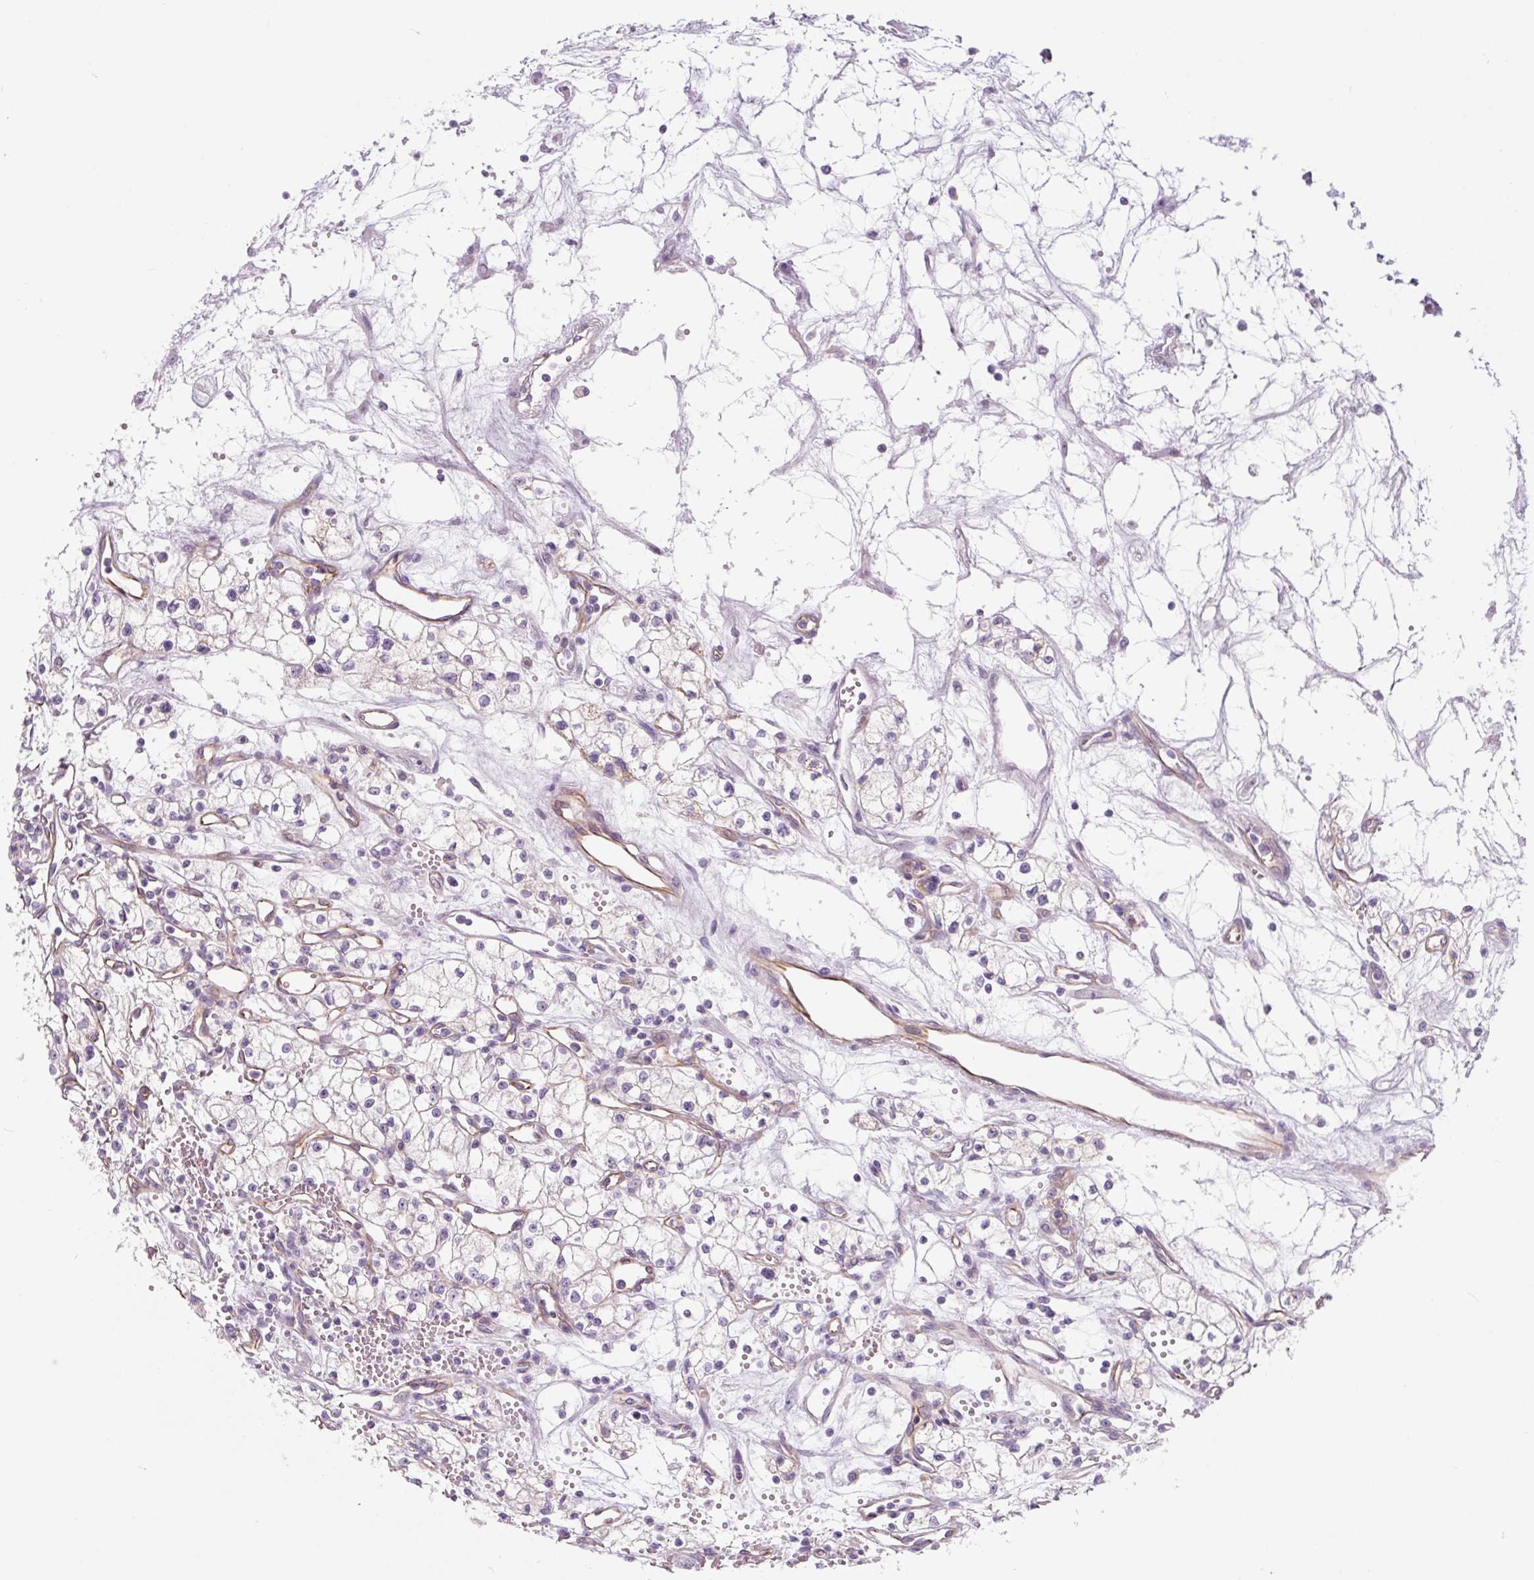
{"staining": {"intensity": "negative", "quantity": "none", "location": "none"}, "tissue": "renal cancer", "cell_type": "Tumor cells", "image_type": "cancer", "snomed": [{"axis": "morphology", "description": "Adenocarcinoma, NOS"}, {"axis": "topography", "description": "Kidney"}], "caption": "High power microscopy micrograph of an IHC micrograph of renal cancer (adenocarcinoma), revealing no significant positivity in tumor cells.", "gene": "CCL25", "patient": {"sex": "male", "age": 59}}